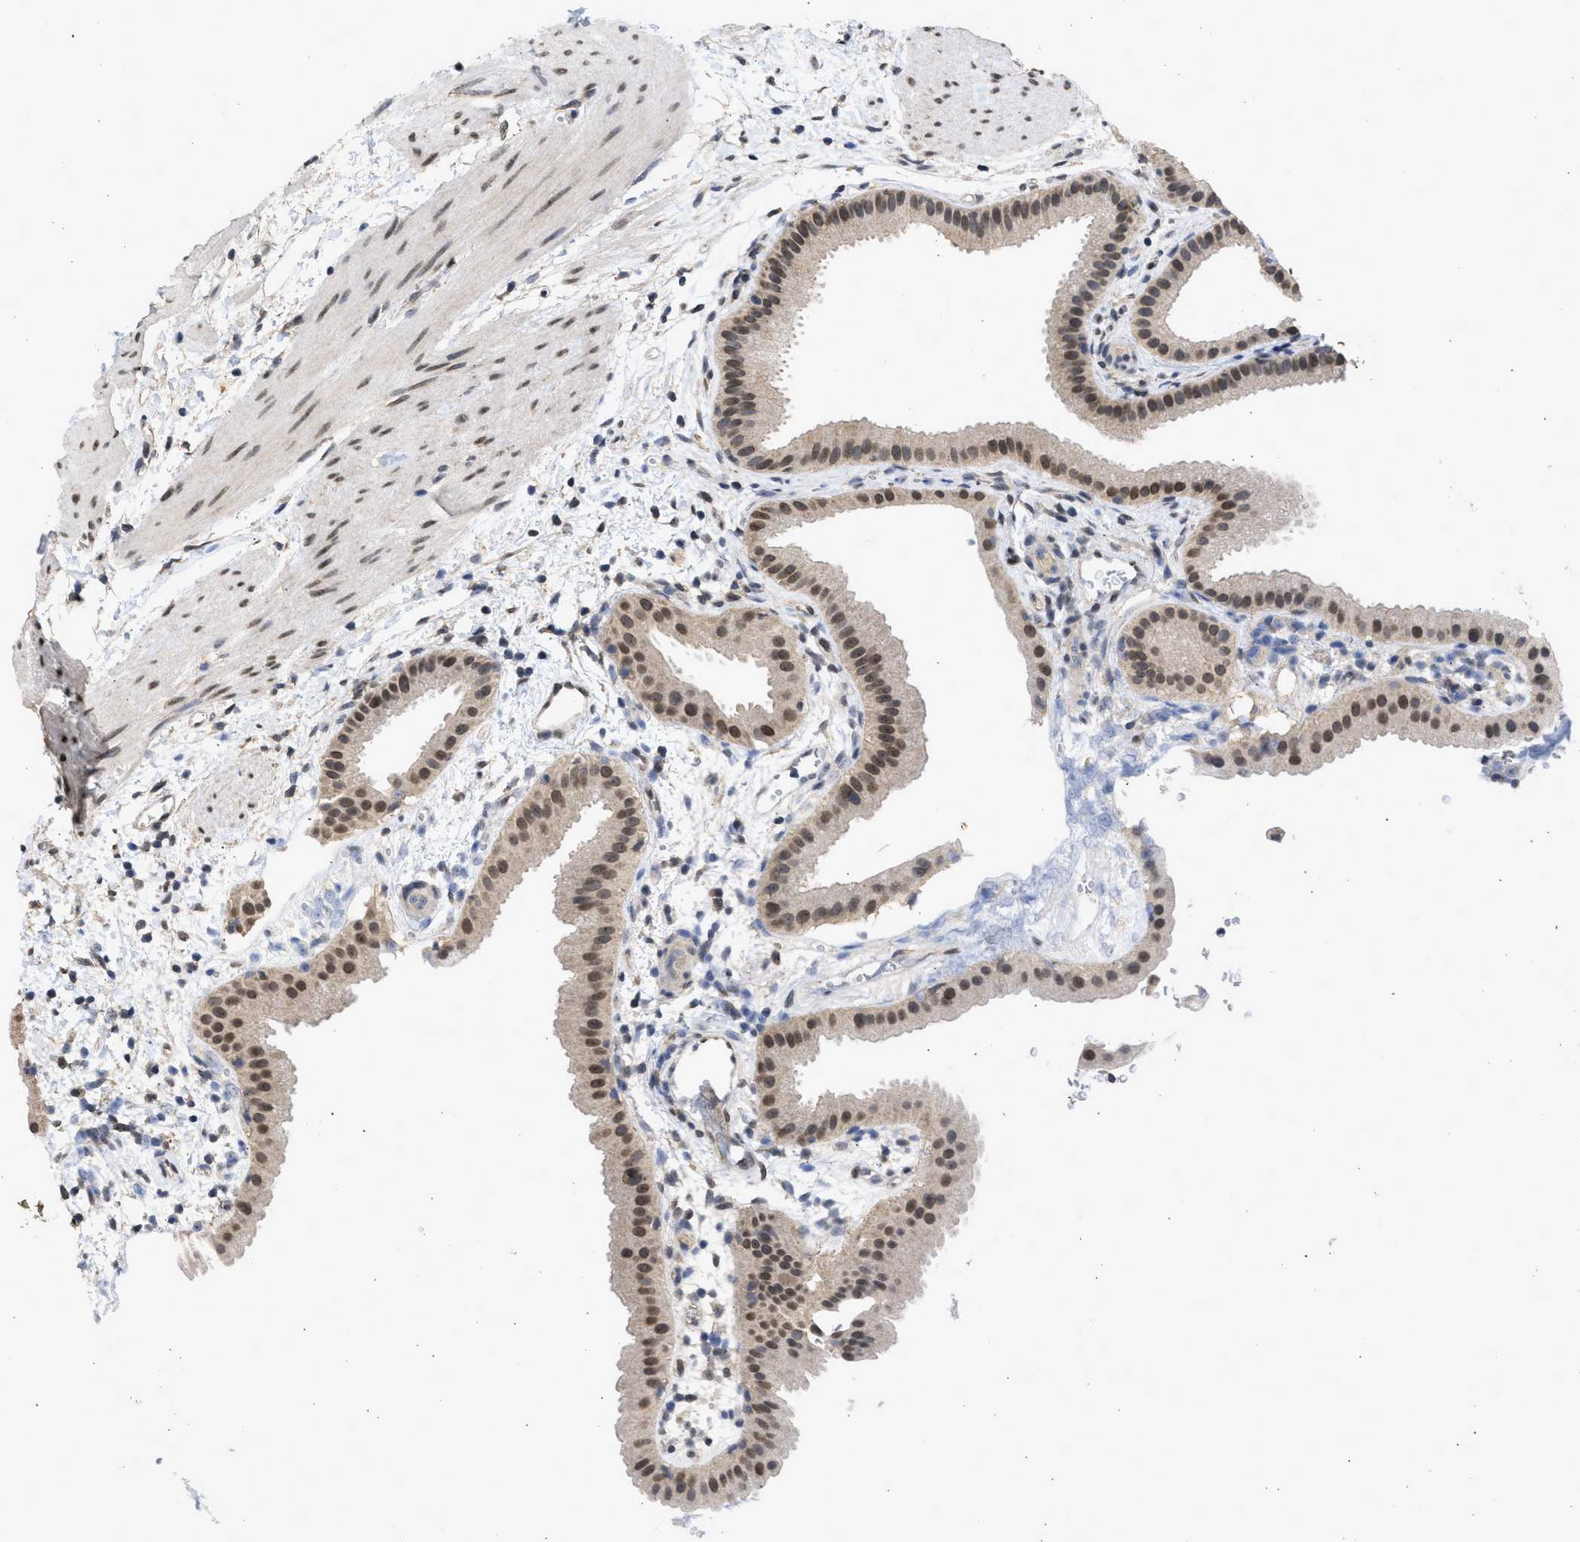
{"staining": {"intensity": "moderate", "quantity": ">75%", "location": "nuclear"}, "tissue": "gallbladder", "cell_type": "Glandular cells", "image_type": "normal", "snomed": [{"axis": "morphology", "description": "Normal tissue, NOS"}, {"axis": "topography", "description": "Gallbladder"}], "caption": "This photomicrograph exhibits normal gallbladder stained with immunohistochemistry (IHC) to label a protein in brown. The nuclear of glandular cells show moderate positivity for the protein. Nuclei are counter-stained blue.", "gene": "NUP35", "patient": {"sex": "female", "age": 64}}